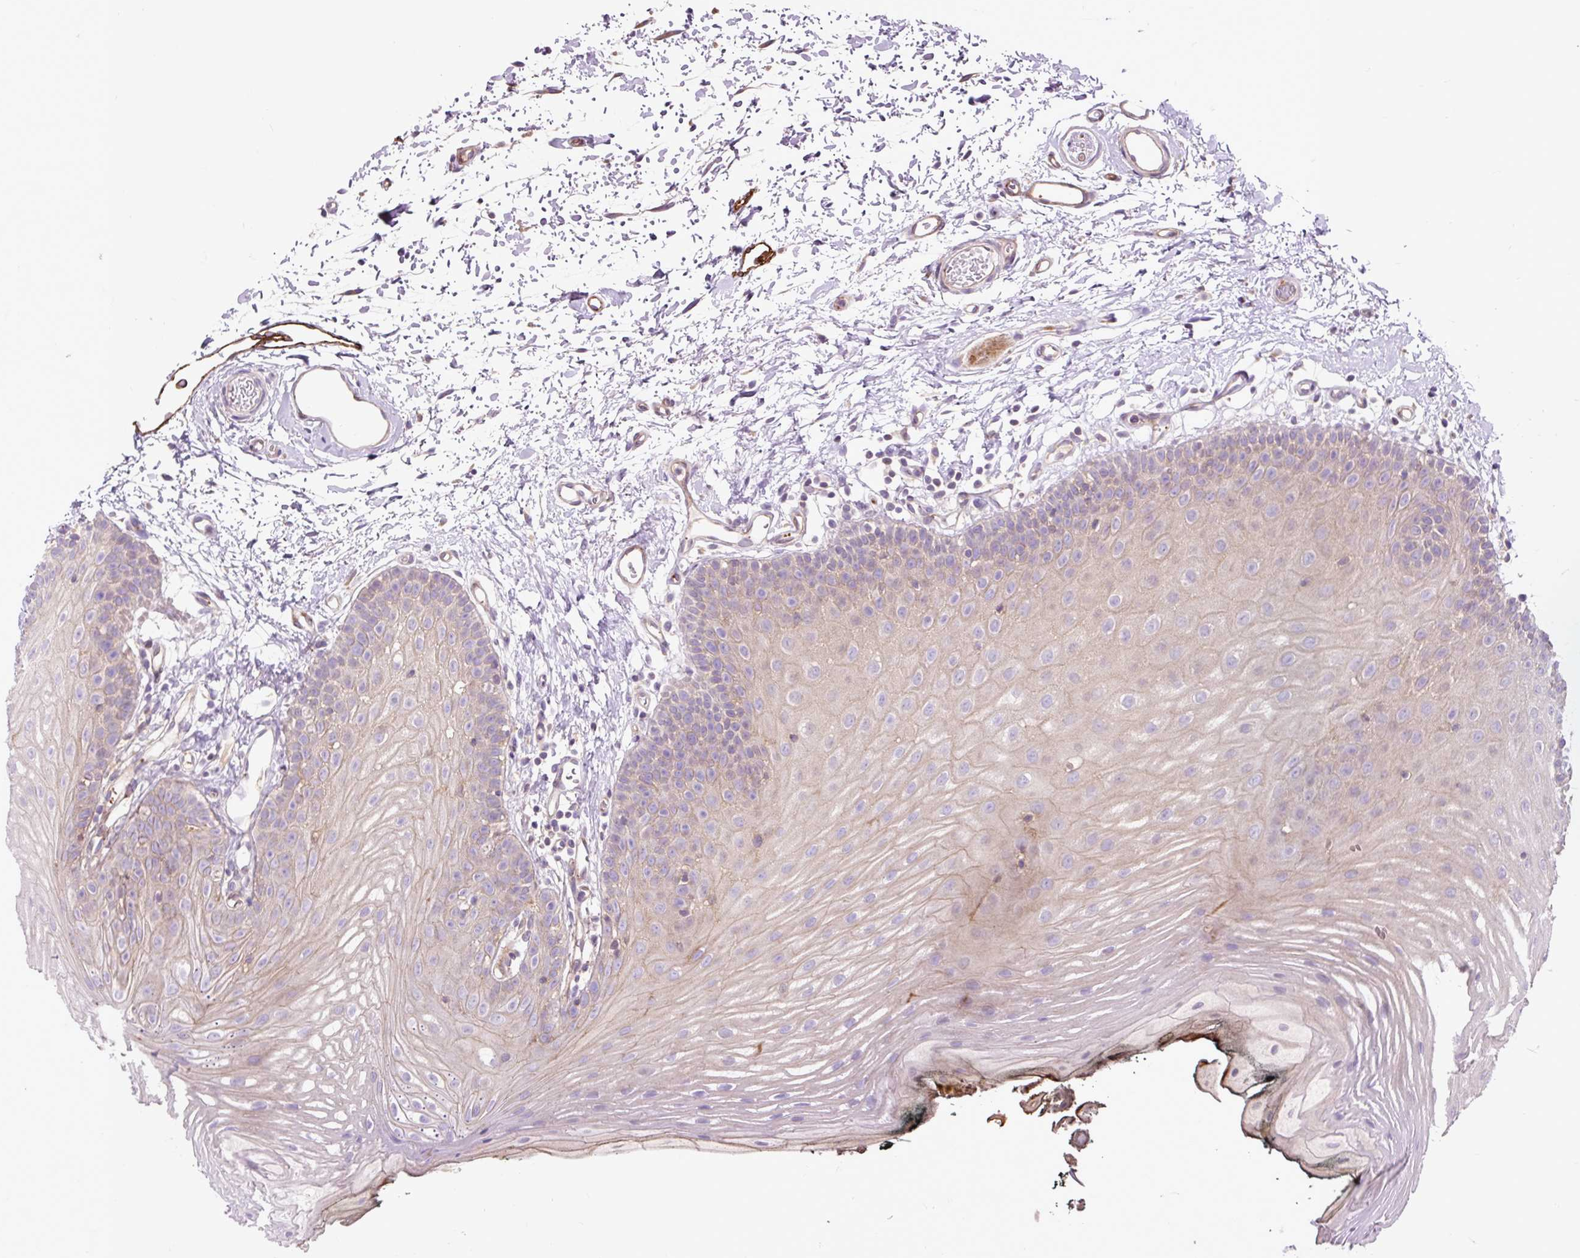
{"staining": {"intensity": "weak", "quantity": "25%-75%", "location": "cytoplasmic/membranous"}, "tissue": "oral mucosa", "cell_type": "Squamous epithelial cells", "image_type": "normal", "snomed": [{"axis": "morphology", "description": "Normal tissue, NOS"}, {"axis": "morphology", "description": "Squamous cell carcinoma, NOS"}, {"axis": "topography", "description": "Oral tissue"}, {"axis": "topography", "description": "Head-Neck"}], "caption": "Immunohistochemical staining of unremarkable oral mucosa displays weak cytoplasmic/membranous protein staining in approximately 25%-75% of squamous epithelial cells.", "gene": "PCDHGB3", "patient": {"sex": "female", "age": 81}}